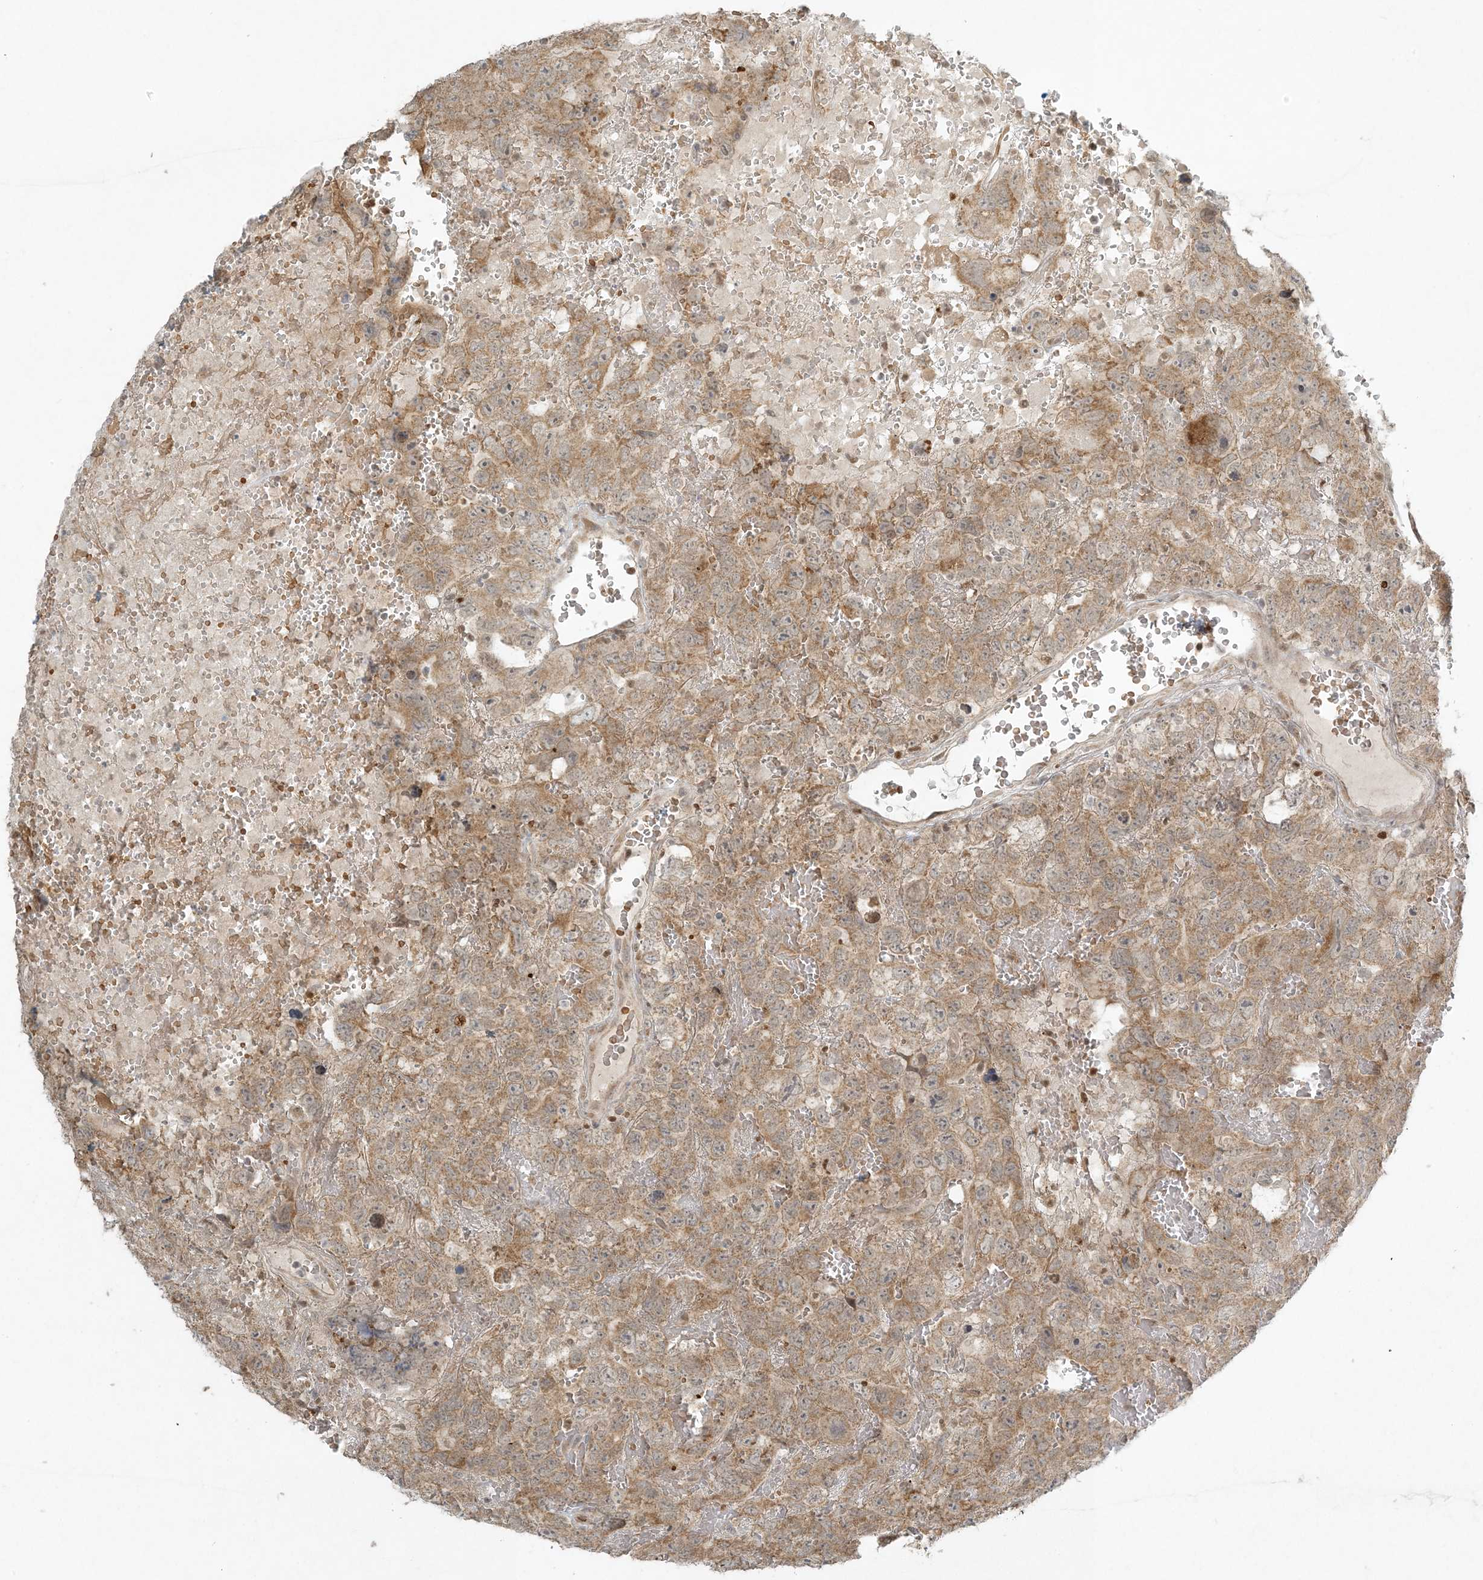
{"staining": {"intensity": "weak", "quantity": ">75%", "location": "cytoplasmic/membranous"}, "tissue": "testis cancer", "cell_type": "Tumor cells", "image_type": "cancer", "snomed": [{"axis": "morphology", "description": "Carcinoma, Embryonal, NOS"}, {"axis": "topography", "description": "Testis"}], "caption": "This micrograph shows immunohistochemistry staining of human embryonal carcinoma (testis), with low weak cytoplasmic/membranous staining in approximately >75% of tumor cells.", "gene": "CTDNEP1", "patient": {"sex": "male", "age": 45}}